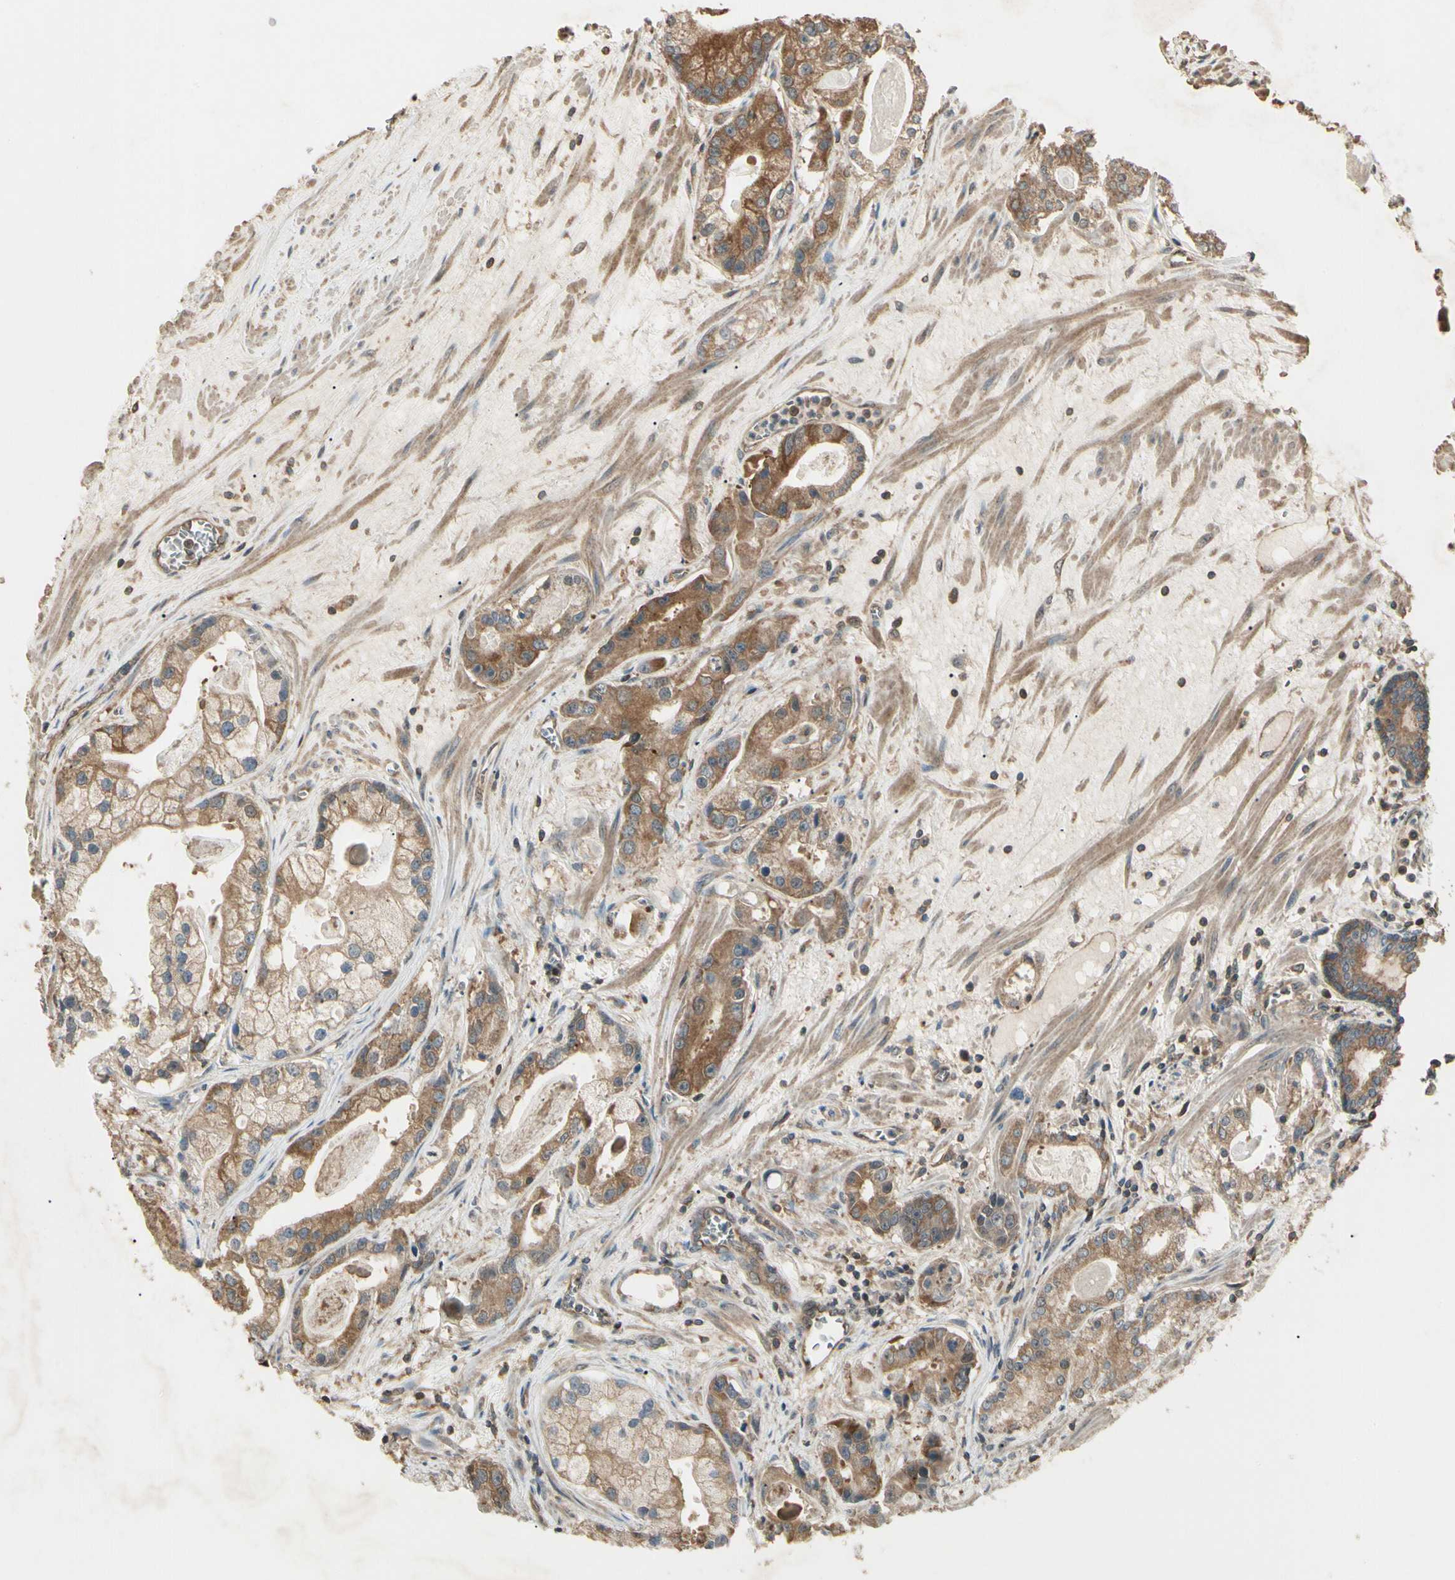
{"staining": {"intensity": "moderate", "quantity": ">75%", "location": "cytoplasmic/membranous"}, "tissue": "prostate cancer", "cell_type": "Tumor cells", "image_type": "cancer", "snomed": [{"axis": "morphology", "description": "Adenocarcinoma, Low grade"}, {"axis": "topography", "description": "Prostate"}], "caption": "A brown stain shows moderate cytoplasmic/membranous positivity of a protein in human prostate cancer (adenocarcinoma (low-grade)) tumor cells.", "gene": "CCT7", "patient": {"sex": "male", "age": 59}}